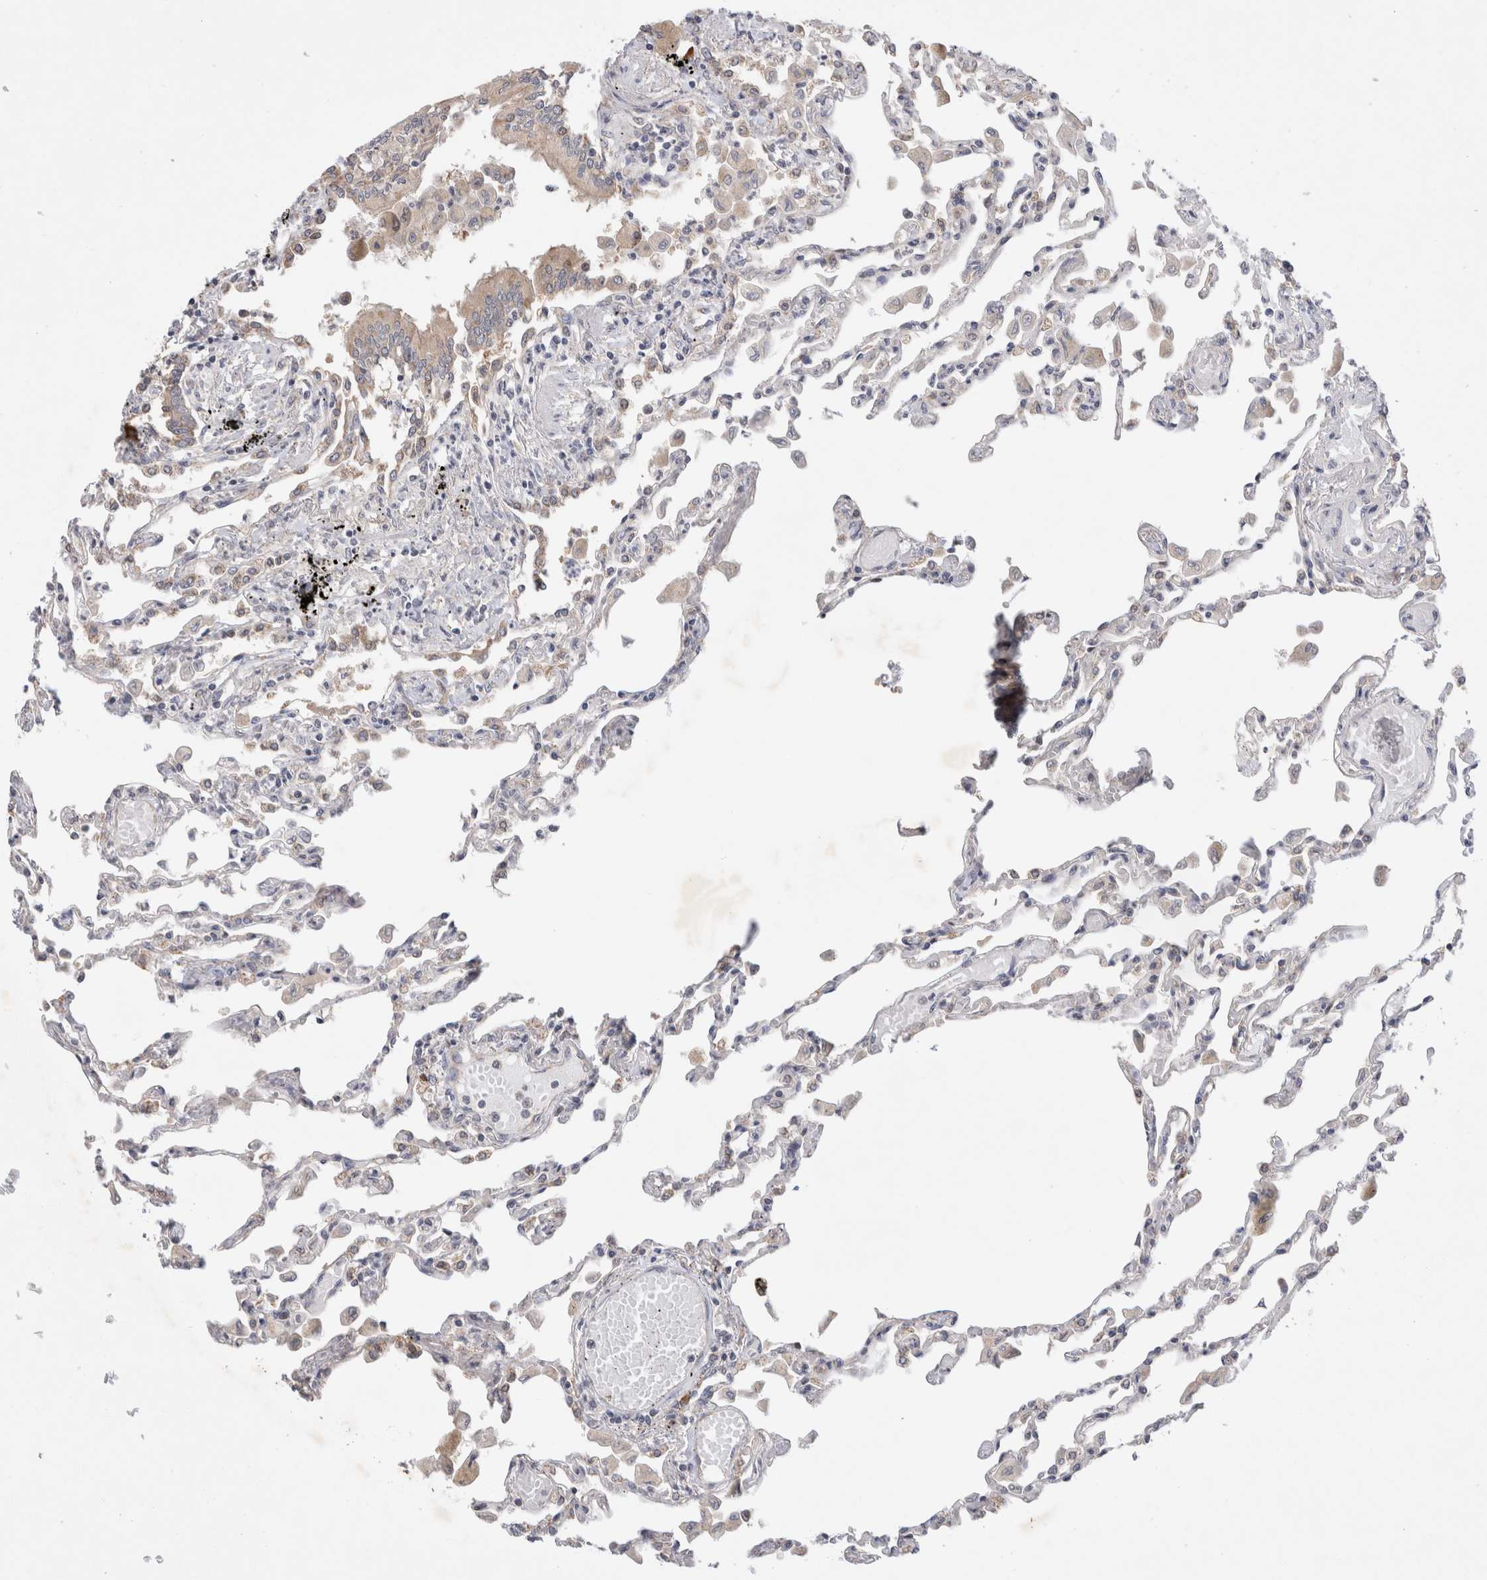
{"staining": {"intensity": "weak", "quantity": "<25%", "location": "cytoplasmic/membranous"}, "tissue": "lung", "cell_type": "Alveolar cells", "image_type": "normal", "snomed": [{"axis": "morphology", "description": "Normal tissue, NOS"}, {"axis": "topography", "description": "Bronchus"}, {"axis": "topography", "description": "Lung"}], "caption": "Micrograph shows no significant protein positivity in alveolar cells of normal lung. (Stains: DAB (3,3'-diaminobenzidine) IHC with hematoxylin counter stain, Microscopy: brightfield microscopy at high magnification).", "gene": "NEDD4L", "patient": {"sex": "female", "age": 49}}